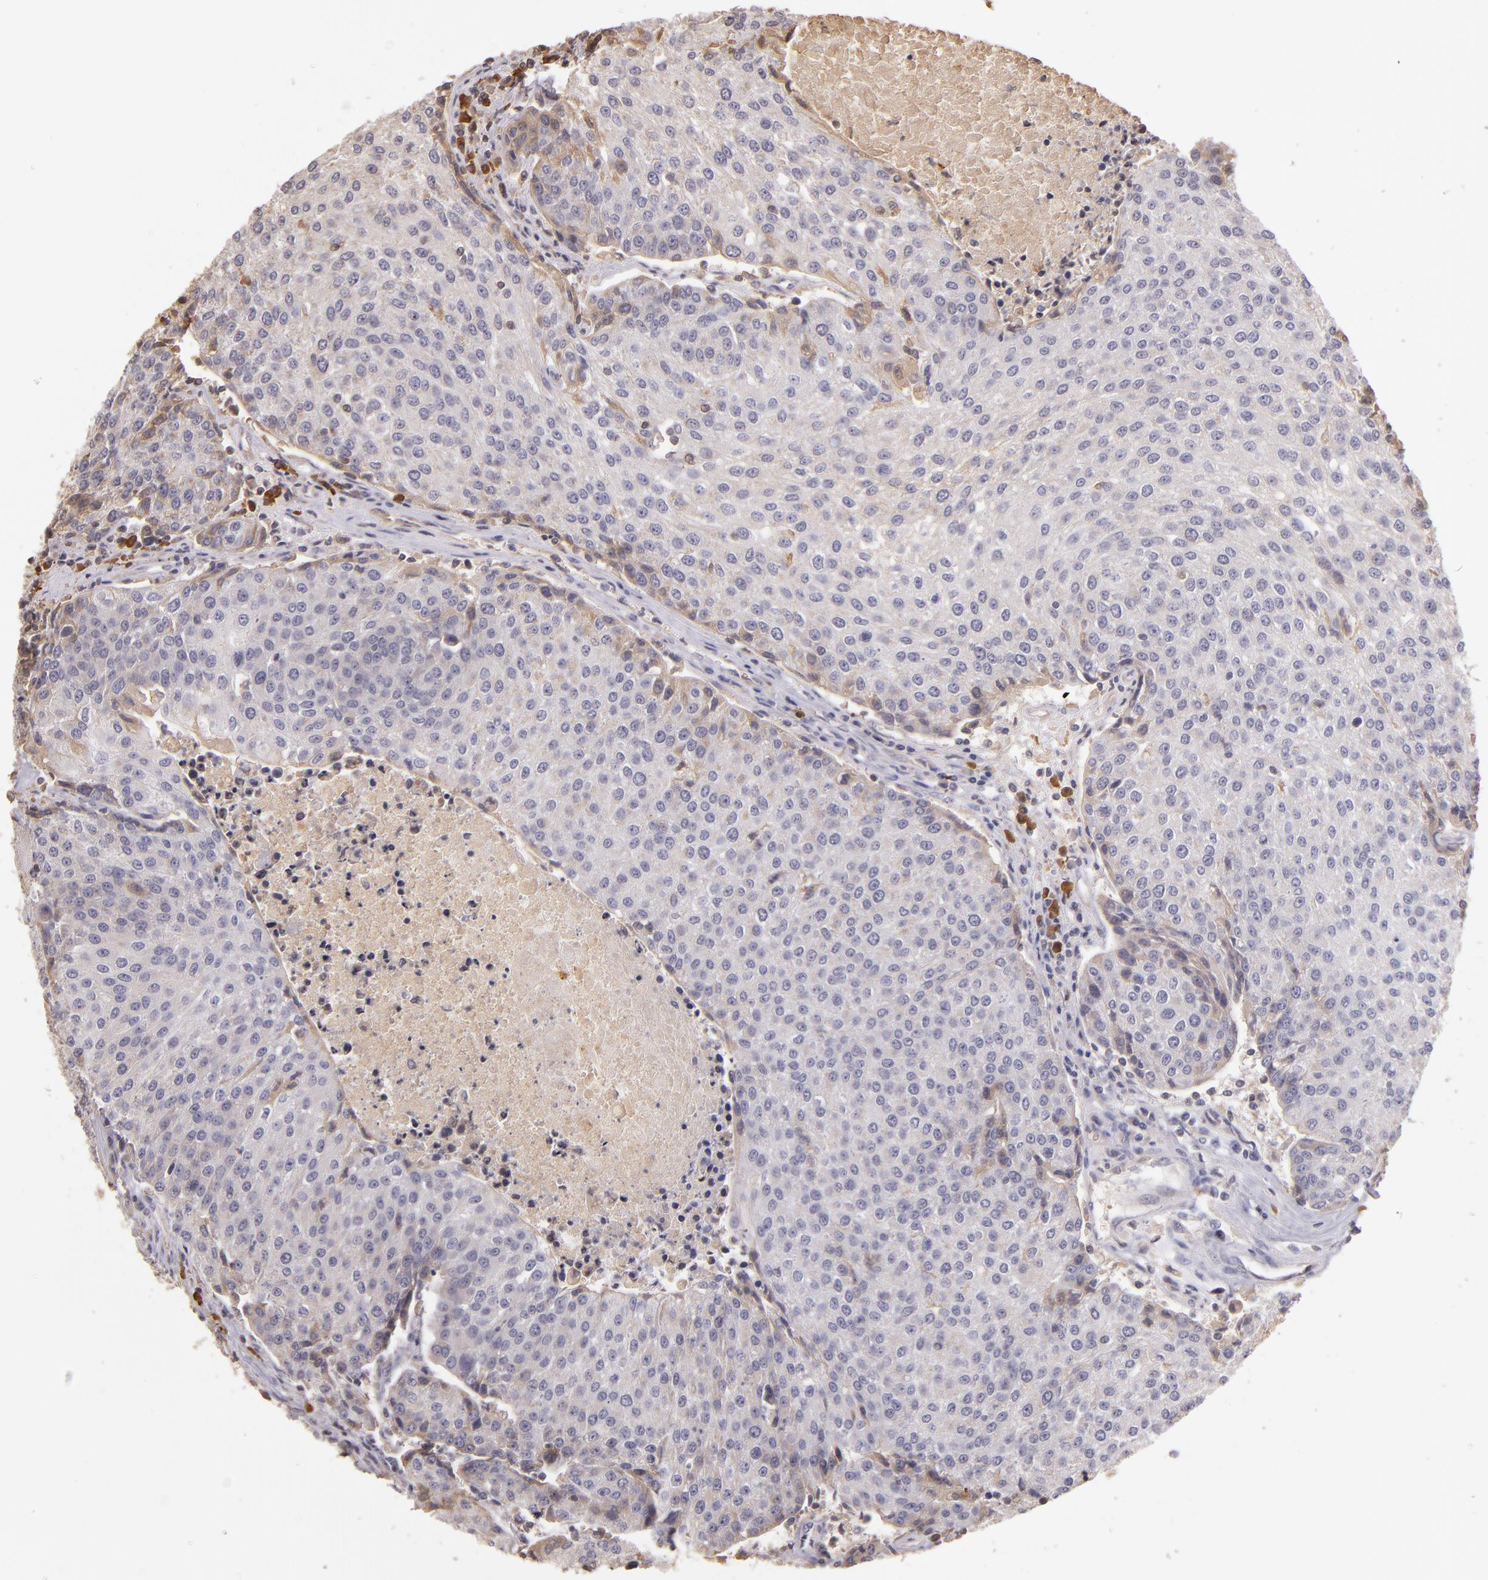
{"staining": {"intensity": "negative", "quantity": "none", "location": "none"}, "tissue": "urothelial cancer", "cell_type": "Tumor cells", "image_type": "cancer", "snomed": [{"axis": "morphology", "description": "Urothelial carcinoma, High grade"}, {"axis": "topography", "description": "Urinary bladder"}], "caption": "IHC of urothelial cancer shows no staining in tumor cells.", "gene": "ABL1", "patient": {"sex": "female", "age": 85}}